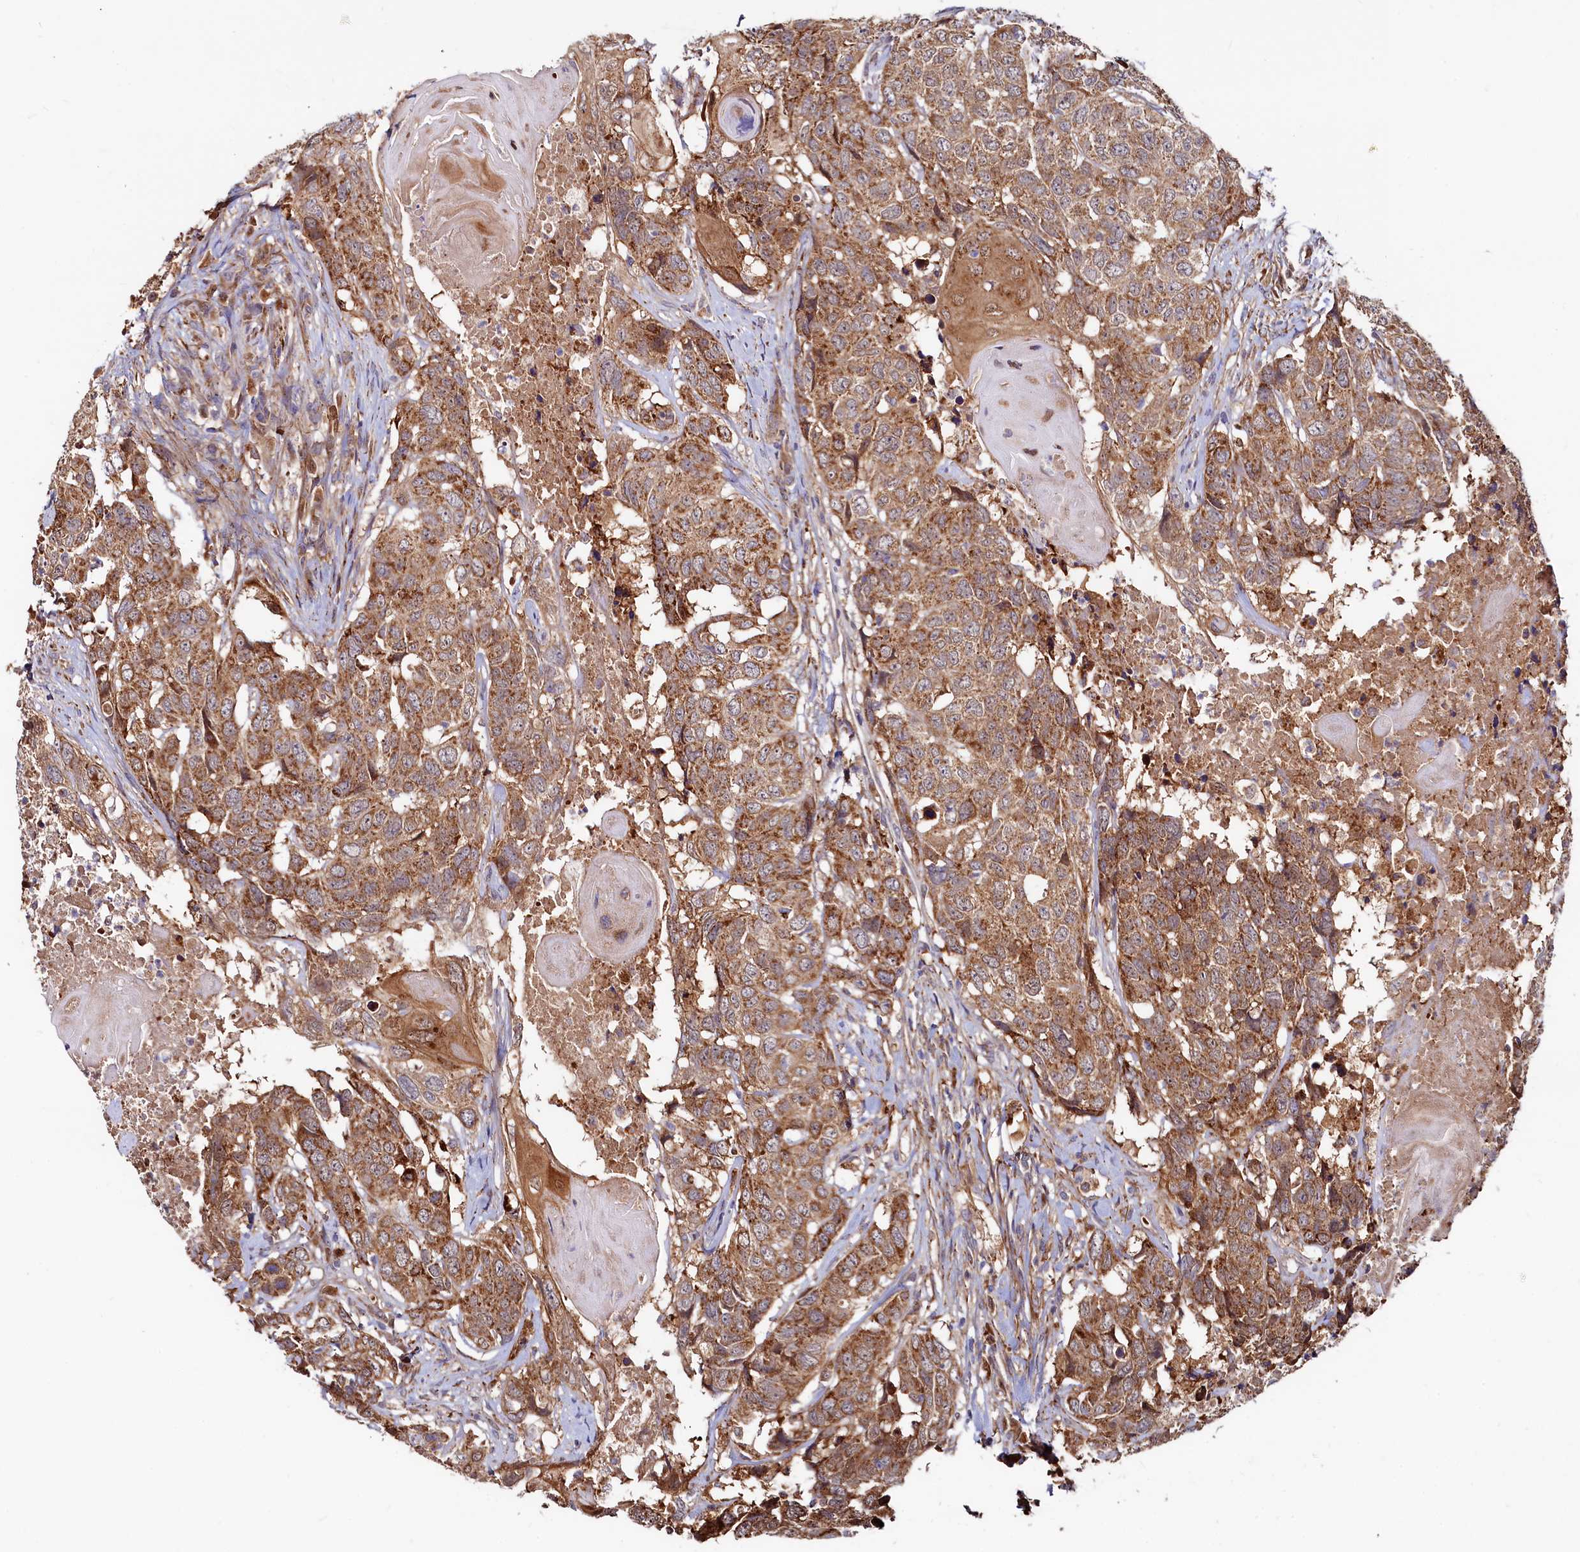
{"staining": {"intensity": "moderate", "quantity": ">75%", "location": "cytoplasmic/membranous"}, "tissue": "head and neck cancer", "cell_type": "Tumor cells", "image_type": "cancer", "snomed": [{"axis": "morphology", "description": "Squamous cell carcinoma, NOS"}, {"axis": "topography", "description": "Head-Neck"}], "caption": "A medium amount of moderate cytoplasmic/membranous expression is seen in about >75% of tumor cells in head and neck cancer (squamous cell carcinoma) tissue.", "gene": "ASTE1", "patient": {"sex": "male", "age": 66}}